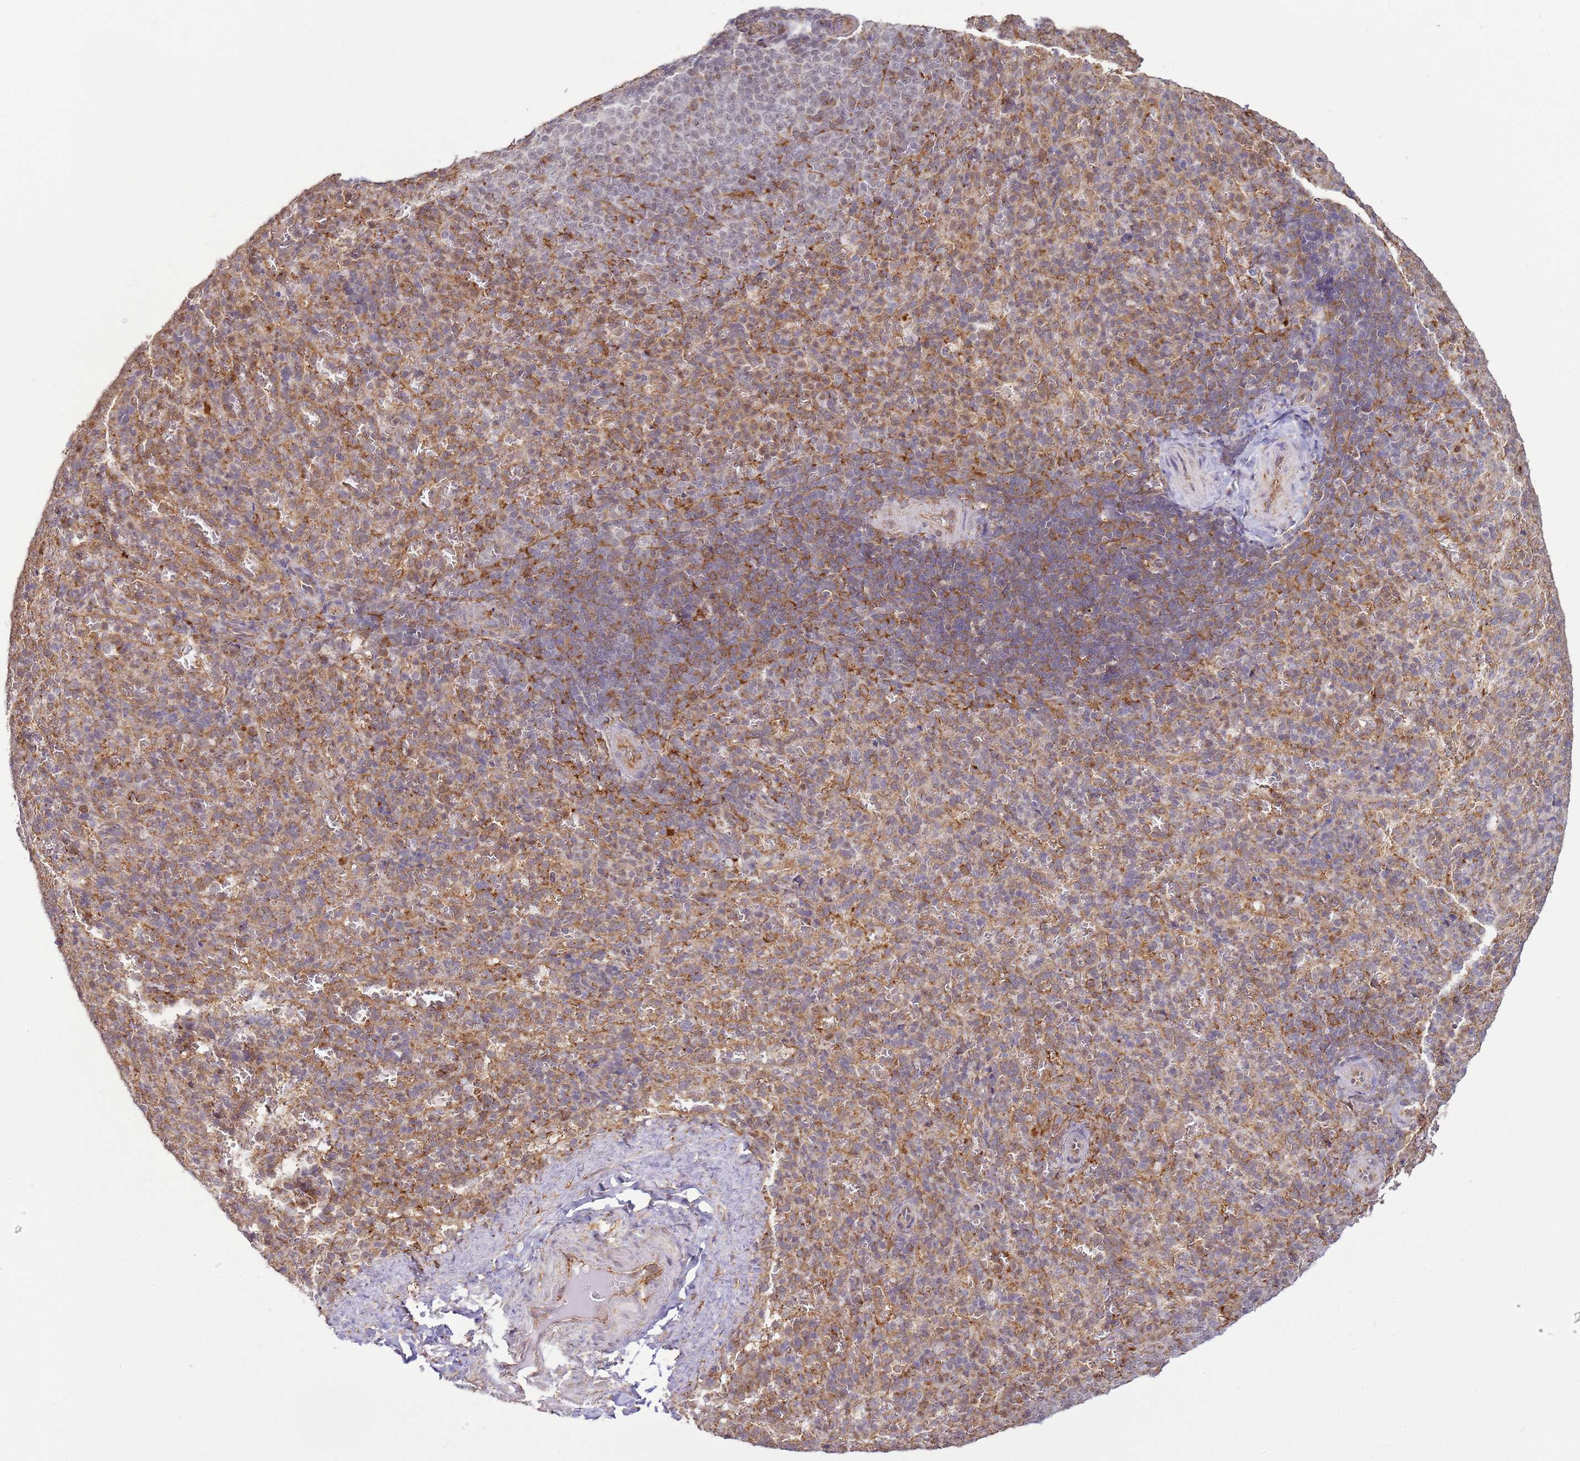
{"staining": {"intensity": "moderate", "quantity": "<25%", "location": "cytoplasmic/membranous"}, "tissue": "spleen", "cell_type": "Cells in red pulp", "image_type": "normal", "snomed": [{"axis": "morphology", "description": "Normal tissue, NOS"}, {"axis": "topography", "description": "Spleen"}], "caption": "A low amount of moderate cytoplasmic/membranous expression is identified in about <25% of cells in red pulp in normal spleen. (DAB IHC with brightfield microscopy, high magnification).", "gene": "GABRE", "patient": {"sex": "female", "age": 21}}